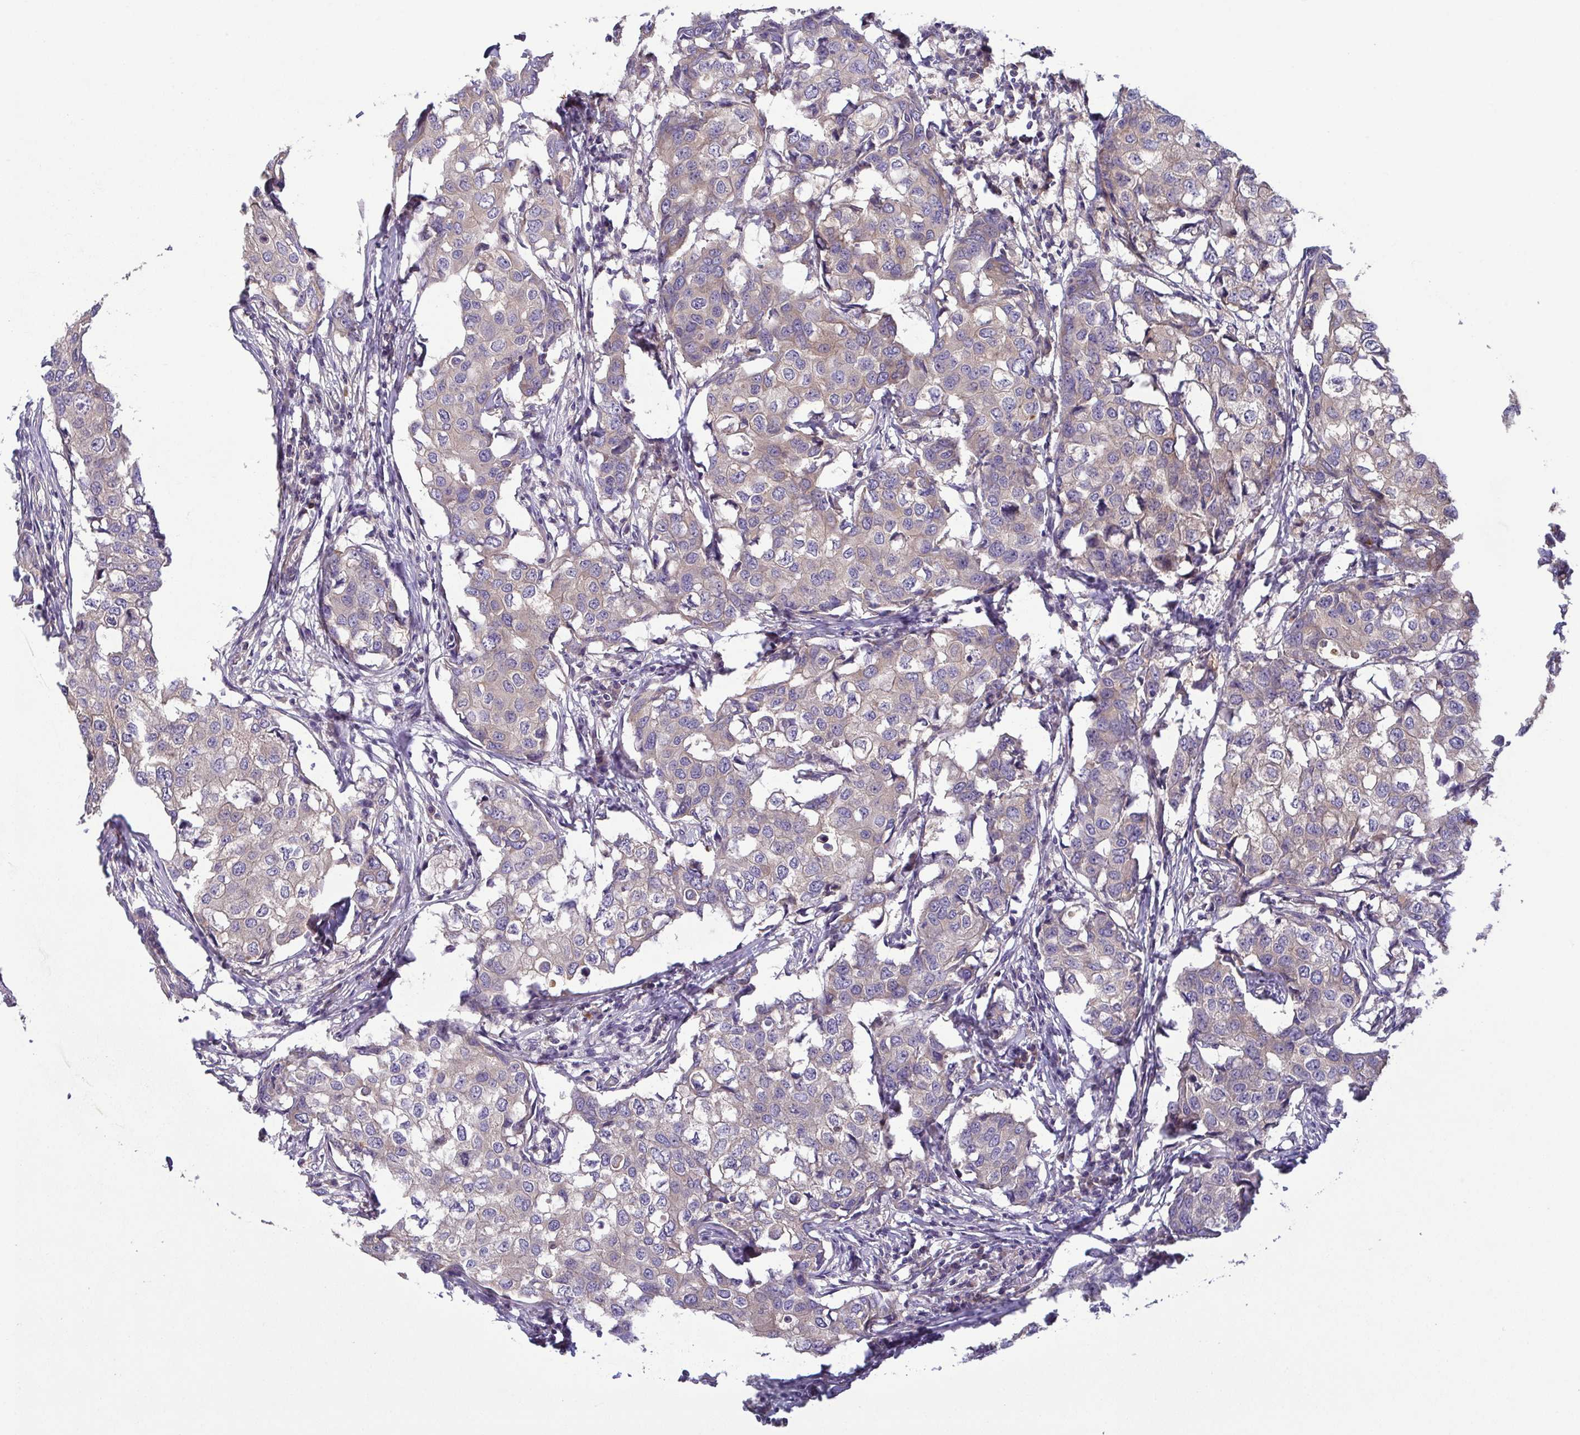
{"staining": {"intensity": "moderate", "quantity": "25%-75%", "location": "cytoplasmic/membranous"}, "tissue": "breast cancer", "cell_type": "Tumor cells", "image_type": "cancer", "snomed": [{"axis": "morphology", "description": "Duct carcinoma"}, {"axis": "topography", "description": "Breast"}], "caption": "Breast cancer (invasive ductal carcinoma) was stained to show a protein in brown. There is medium levels of moderate cytoplasmic/membranous expression in about 25%-75% of tumor cells. (DAB = brown stain, brightfield microscopy at high magnification).", "gene": "LMF2", "patient": {"sex": "female", "age": 27}}